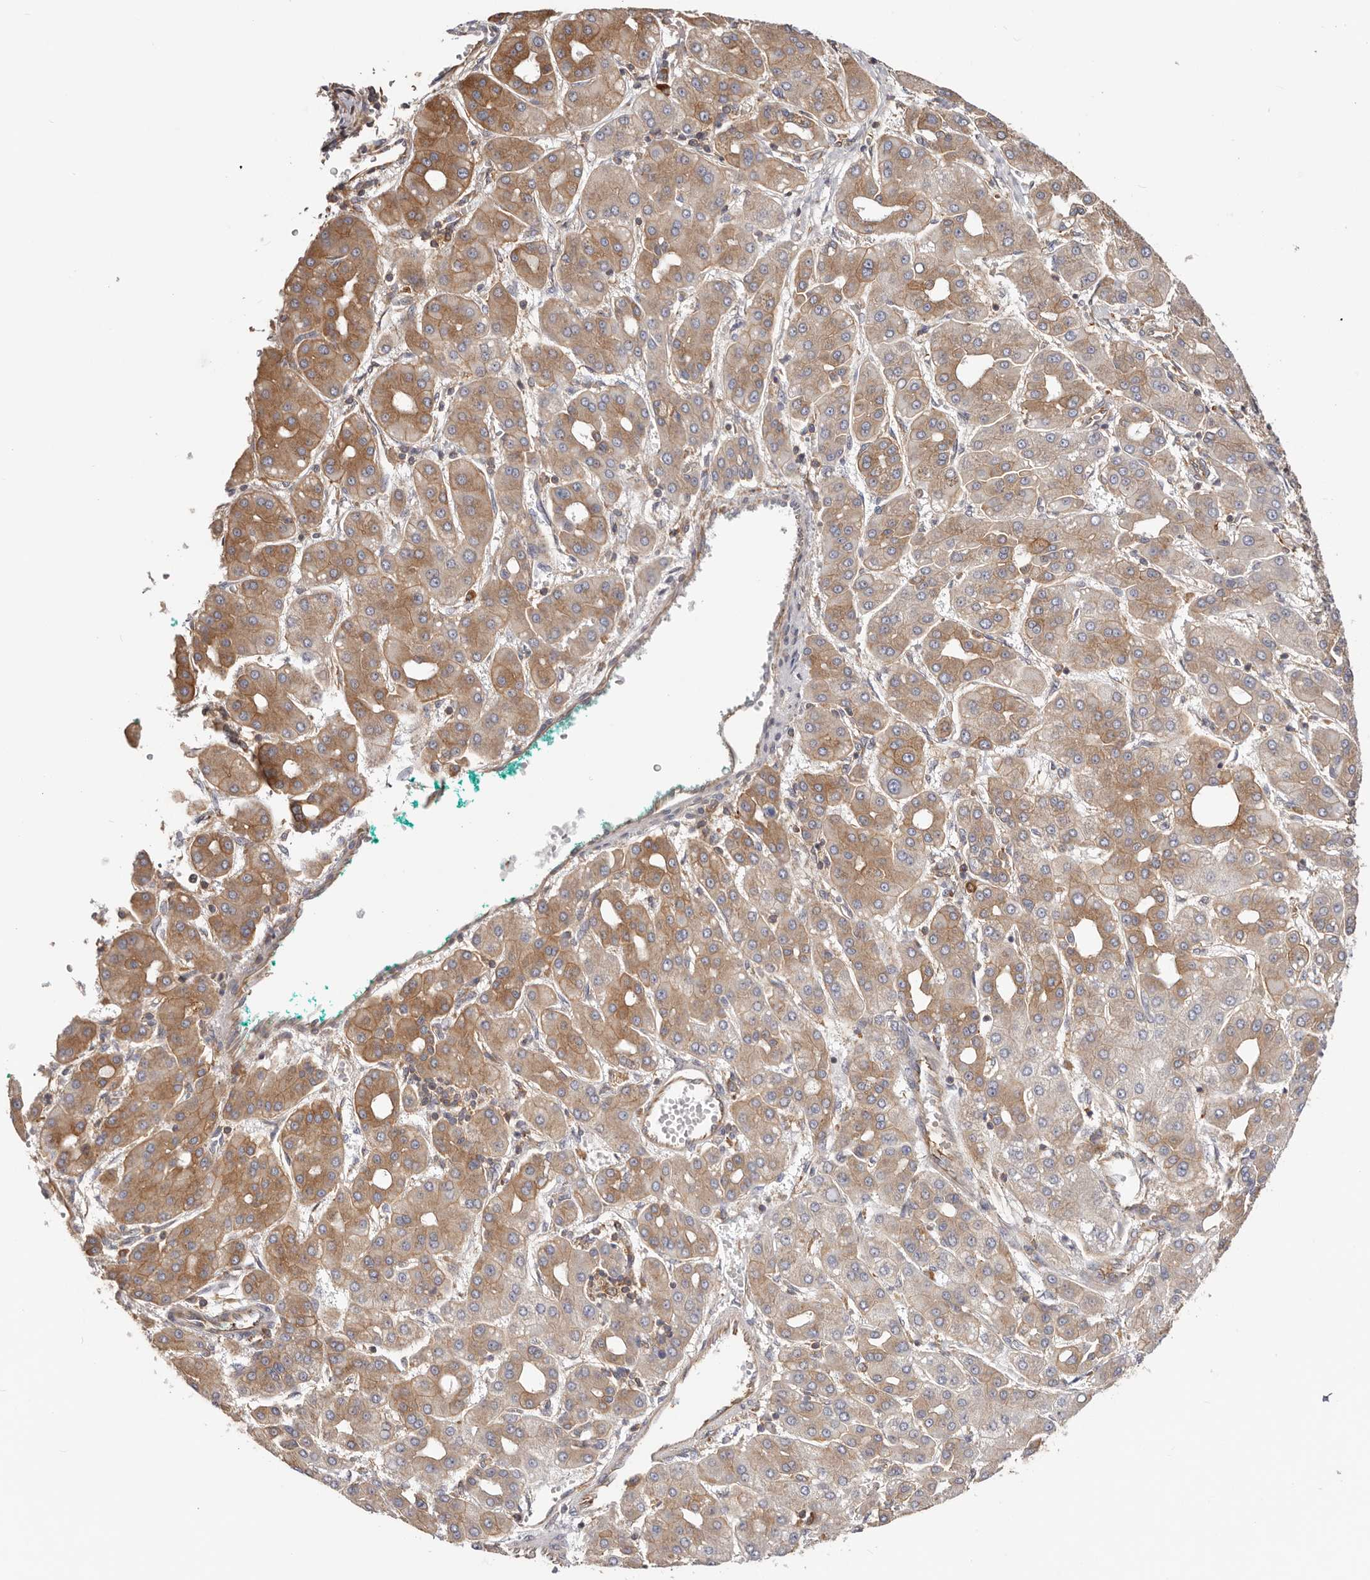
{"staining": {"intensity": "strong", "quantity": ">75%", "location": "cytoplasmic/membranous"}, "tissue": "liver cancer", "cell_type": "Tumor cells", "image_type": "cancer", "snomed": [{"axis": "morphology", "description": "Carcinoma, Hepatocellular, NOS"}, {"axis": "topography", "description": "Liver"}], "caption": "Human liver hepatocellular carcinoma stained for a protein (brown) displays strong cytoplasmic/membranous positive expression in about >75% of tumor cells.", "gene": "EPRS1", "patient": {"sex": "male", "age": 65}}